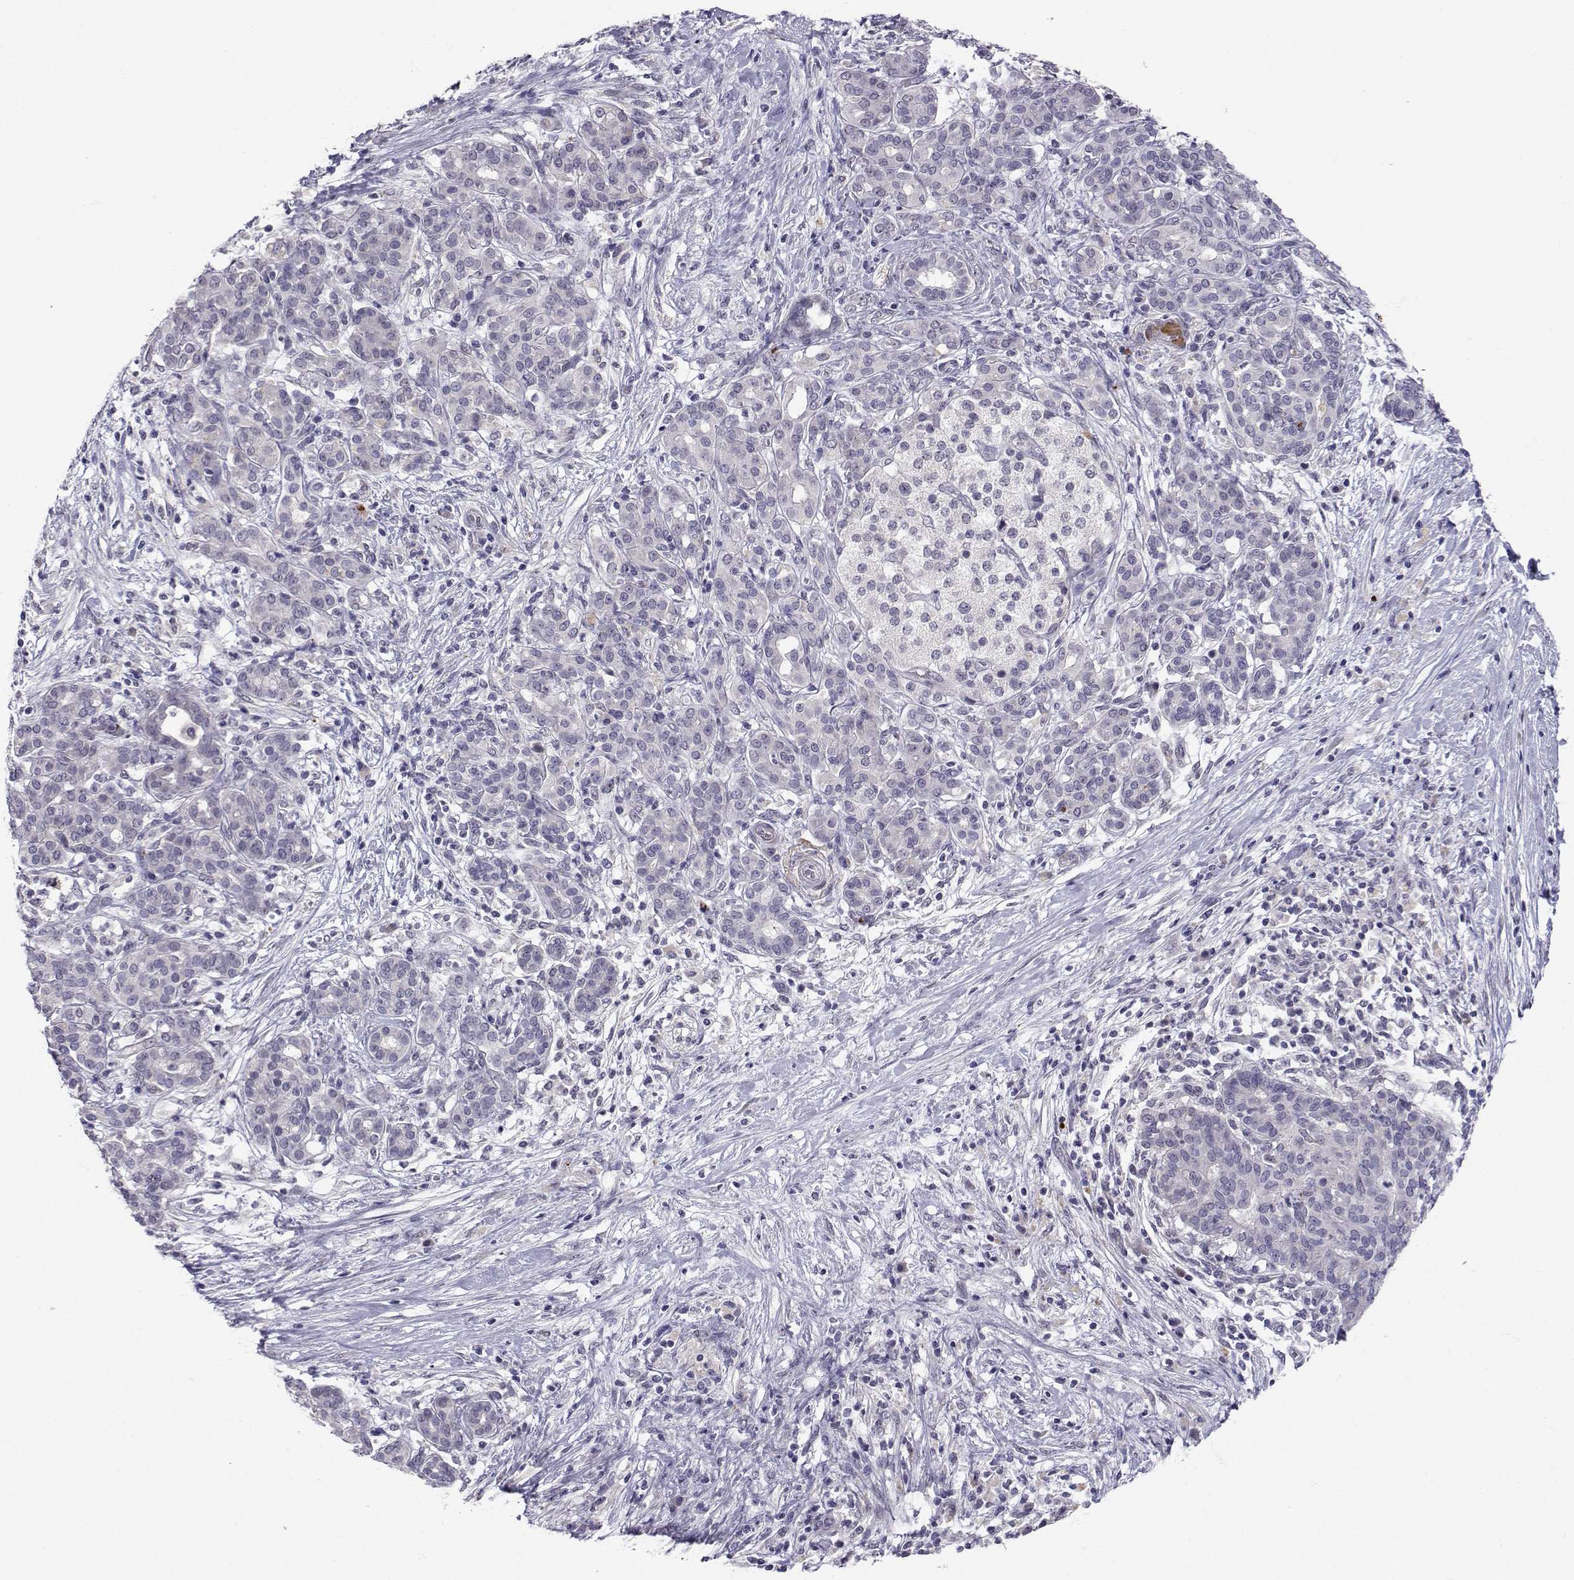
{"staining": {"intensity": "negative", "quantity": "none", "location": "none"}, "tissue": "pancreatic cancer", "cell_type": "Tumor cells", "image_type": "cancer", "snomed": [{"axis": "morphology", "description": "Adenocarcinoma, NOS"}, {"axis": "topography", "description": "Pancreas"}], "caption": "This is an immunohistochemistry histopathology image of human pancreatic cancer. There is no staining in tumor cells.", "gene": "SLC6A3", "patient": {"sex": "male", "age": 44}}